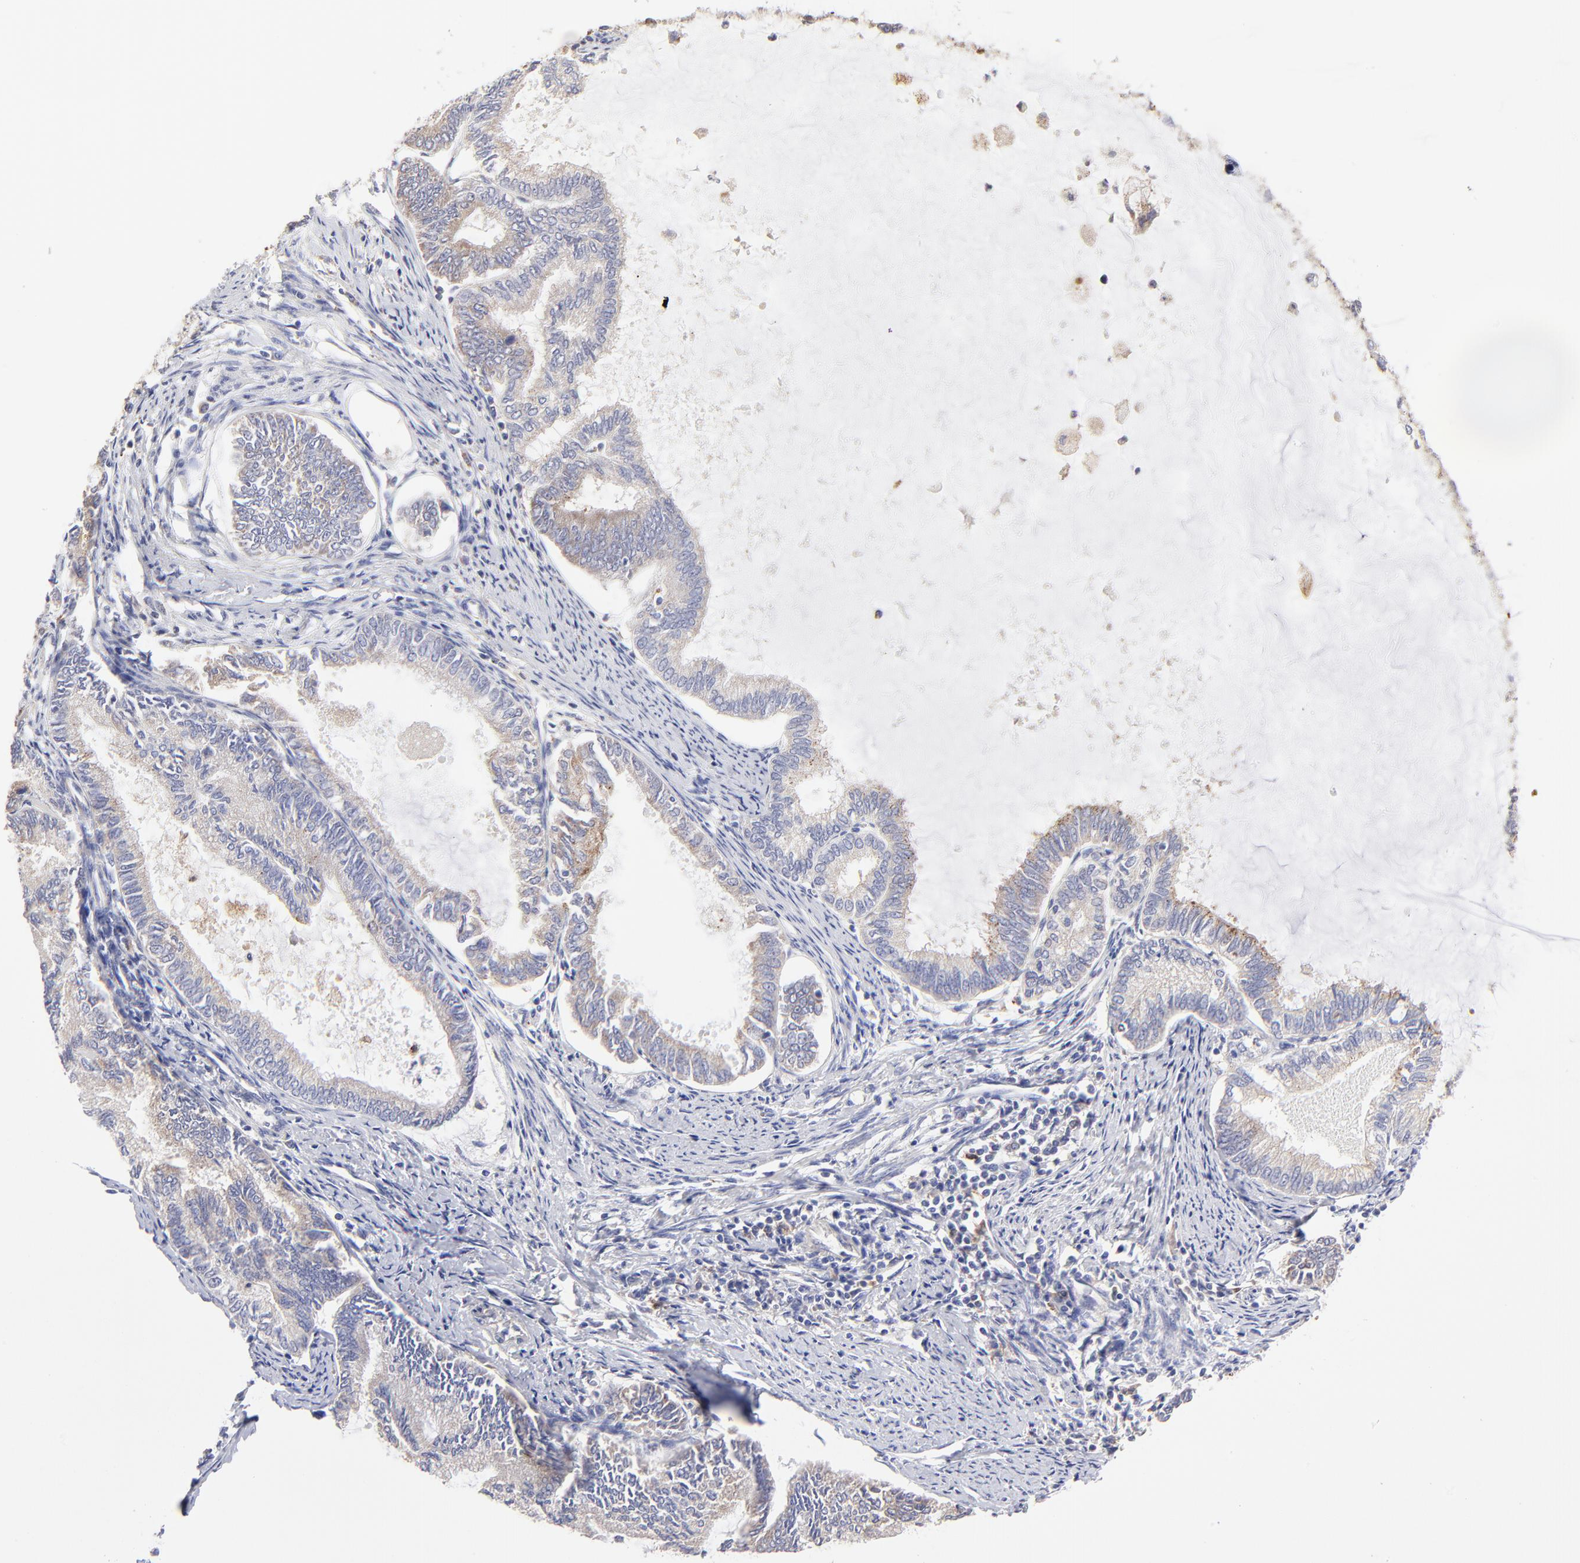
{"staining": {"intensity": "weak", "quantity": "25%-75%", "location": "cytoplasmic/membranous"}, "tissue": "endometrial cancer", "cell_type": "Tumor cells", "image_type": "cancer", "snomed": [{"axis": "morphology", "description": "Adenocarcinoma, NOS"}, {"axis": "topography", "description": "Endometrium"}], "caption": "A micrograph showing weak cytoplasmic/membranous positivity in approximately 25%-75% of tumor cells in adenocarcinoma (endometrial), as visualized by brown immunohistochemical staining.", "gene": "GCSAM", "patient": {"sex": "female", "age": 86}}